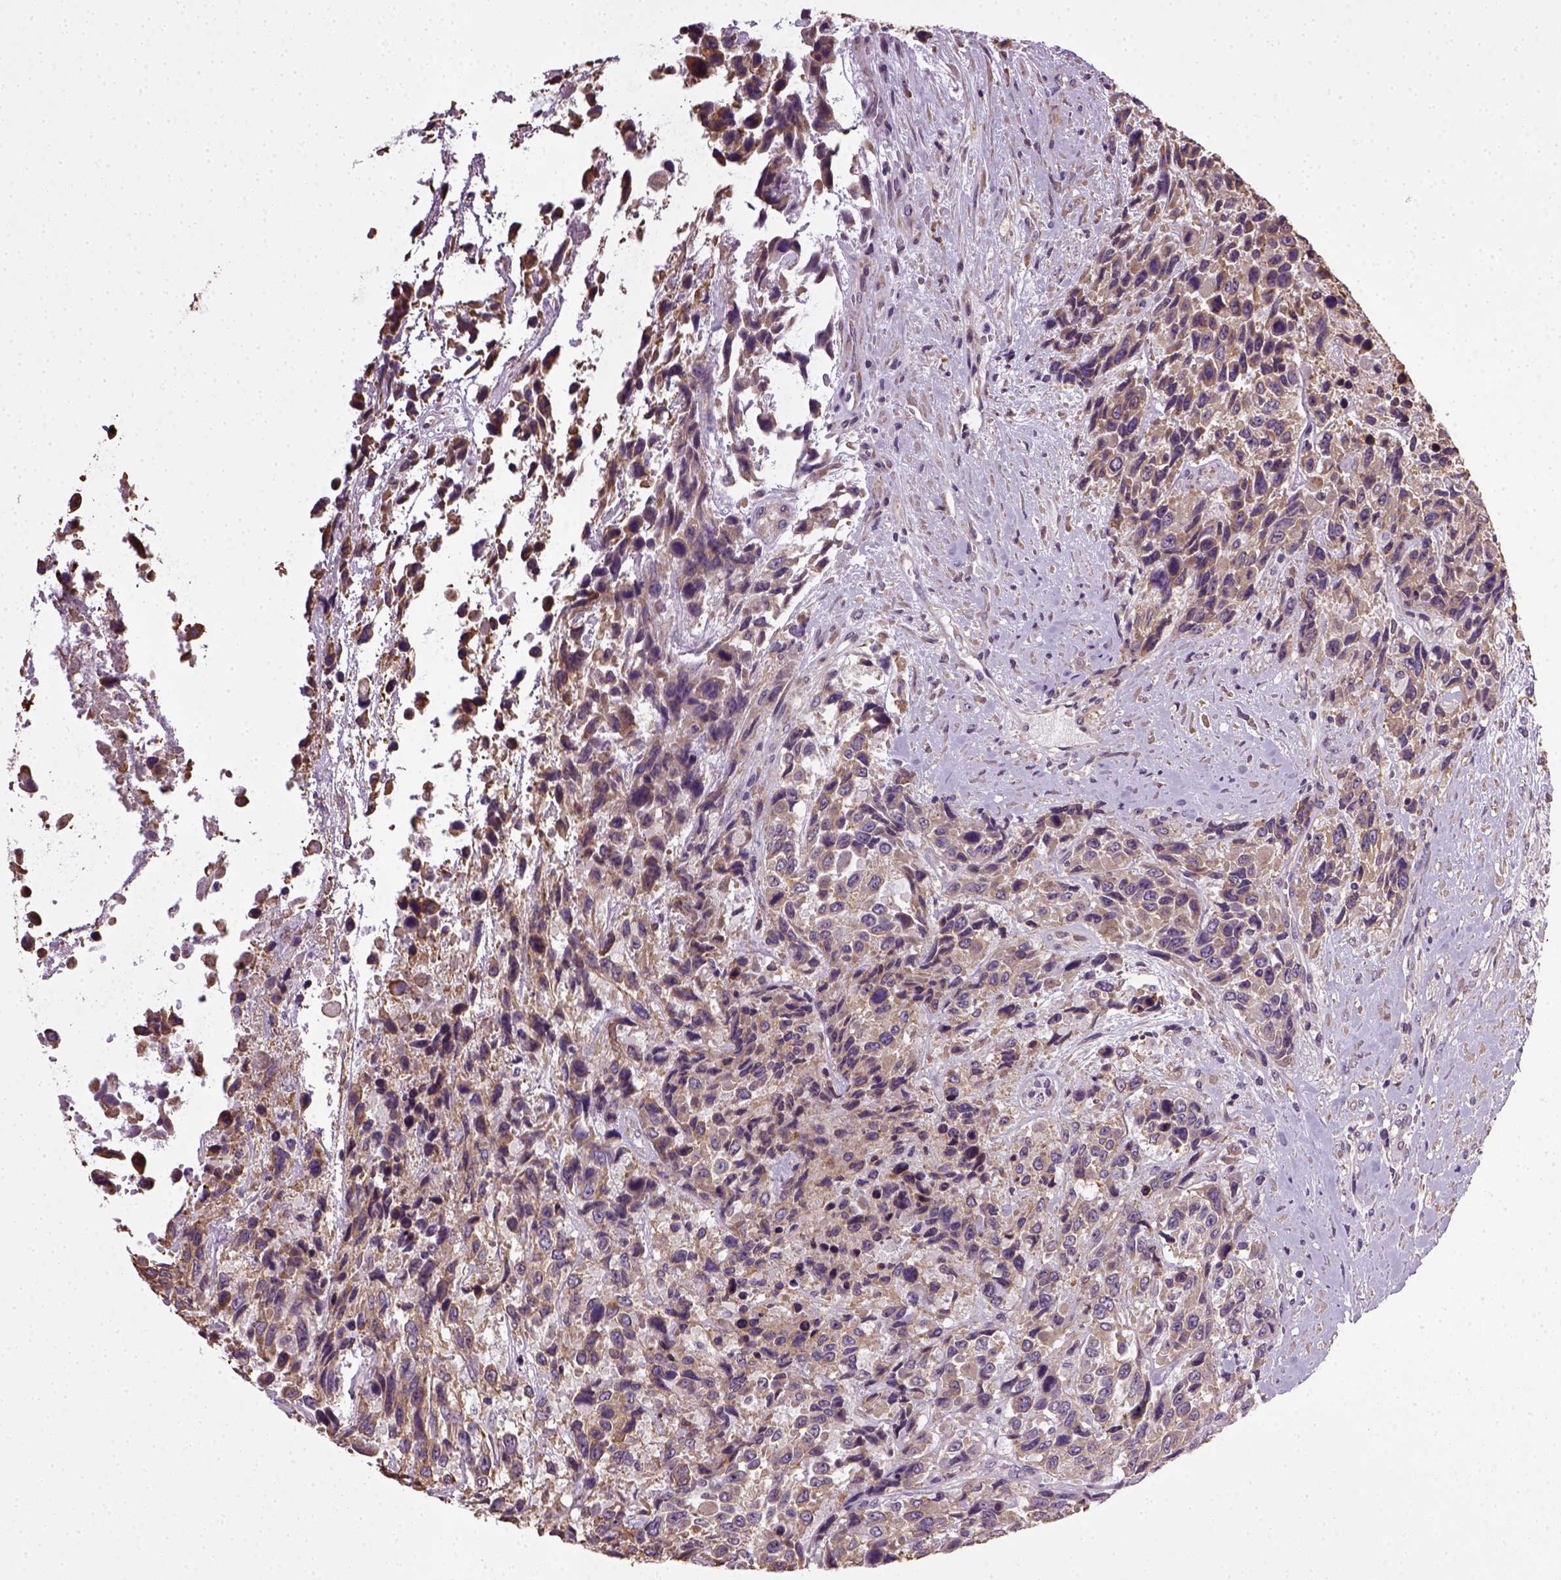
{"staining": {"intensity": "weak", "quantity": ">75%", "location": "cytoplasmic/membranous"}, "tissue": "urothelial cancer", "cell_type": "Tumor cells", "image_type": "cancer", "snomed": [{"axis": "morphology", "description": "Urothelial carcinoma, High grade"}, {"axis": "topography", "description": "Urinary bladder"}], "caption": "Protein staining of urothelial cancer tissue demonstrates weak cytoplasmic/membranous staining in approximately >75% of tumor cells. The staining was performed using DAB (3,3'-diaminobenzidine) to visualize the protein expression in brown, while the nuclei were stained in blue with hematoxylin (Magnification: 20x).", "gene": "TPRG1", "patient": {"sex": "female", "age": 70}}